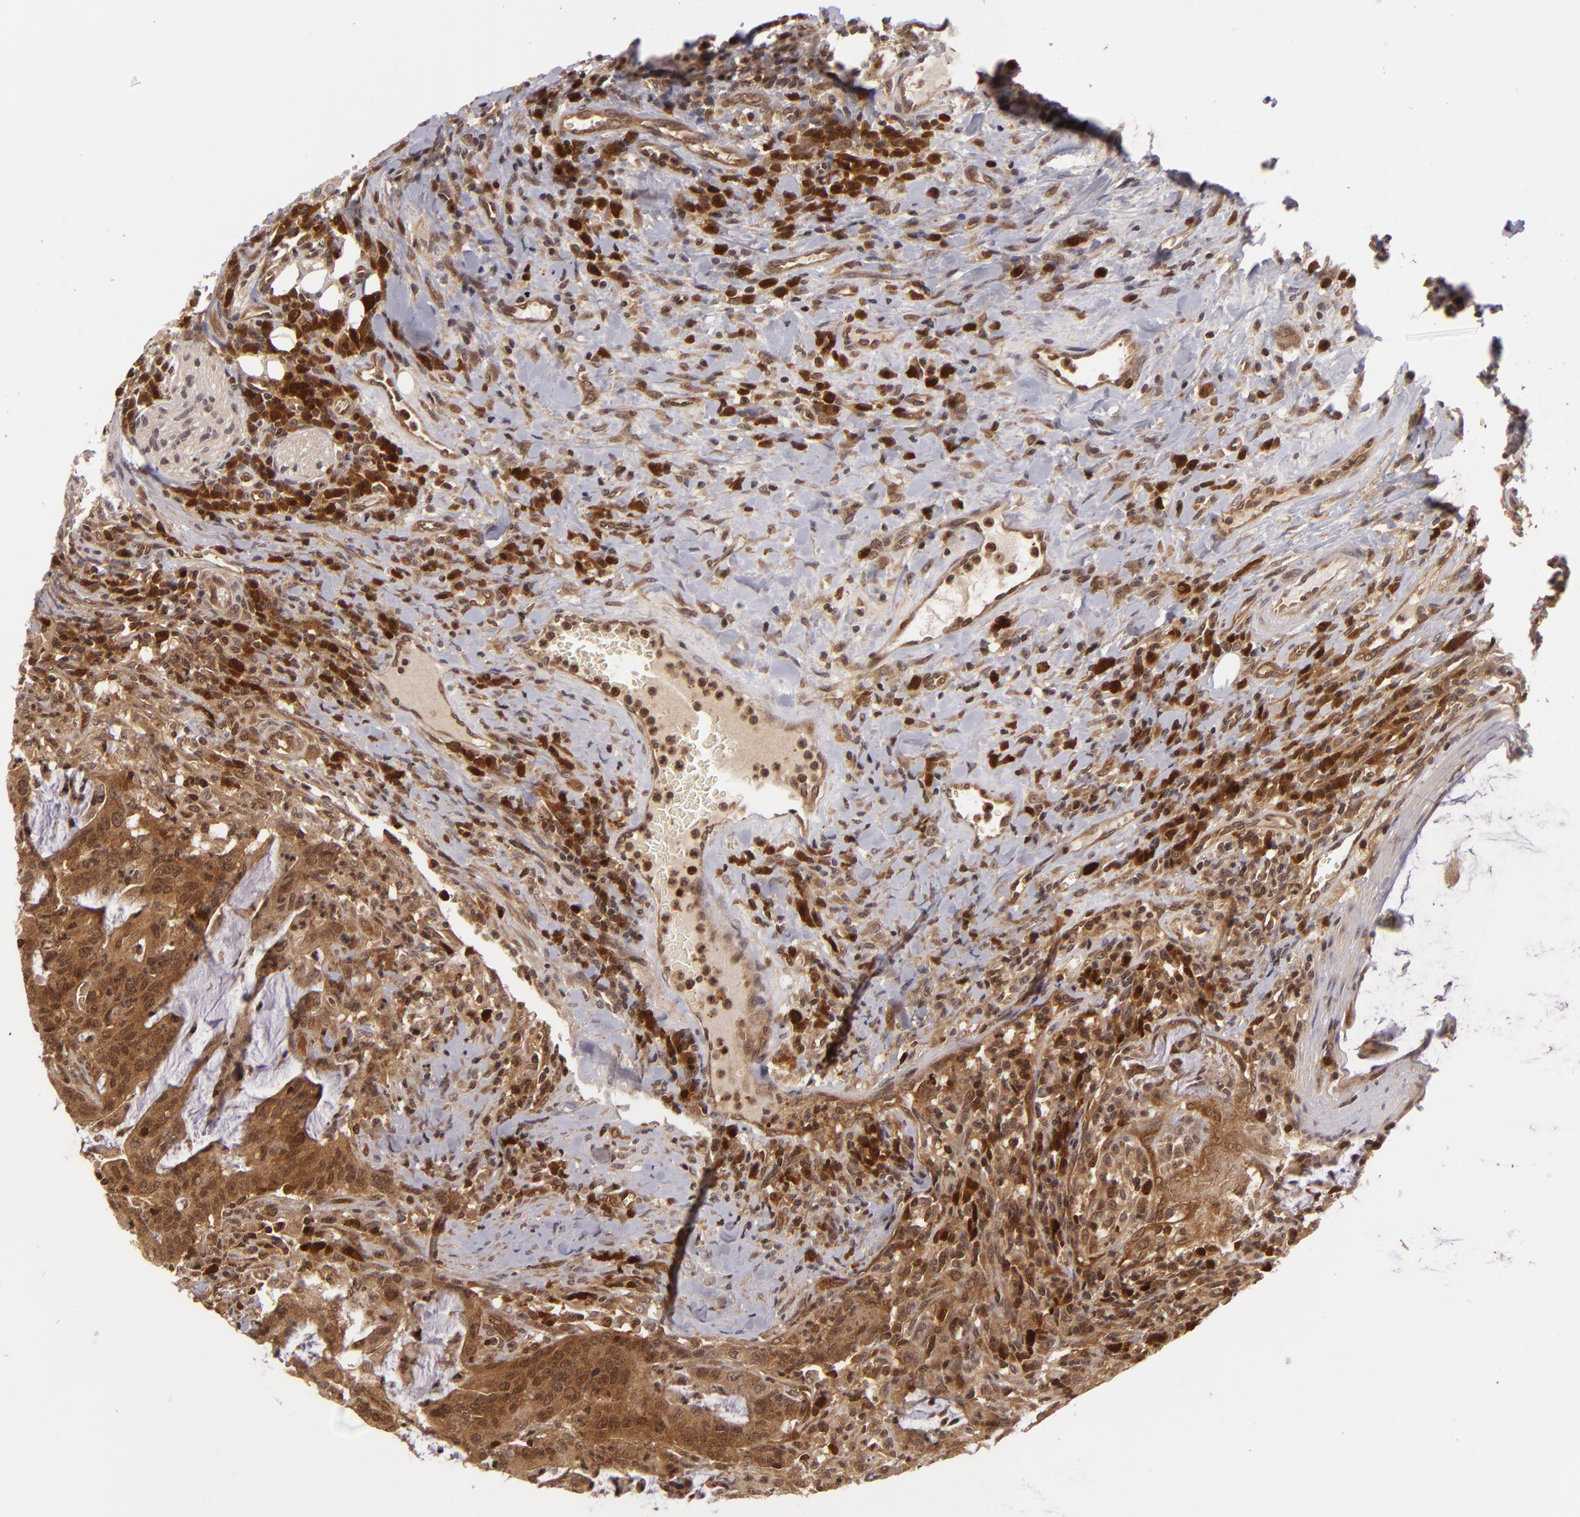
{"staining": {"intensity": "strong", "quantity": ">75%", "location": "cytoplasmic/membranous,nuclear"}, "tissue": "colorectal cancer", "cell_type": "Tumor cells", "image_type": "cancer", "snomed": [{"axis": "morphology", "description": "Adenocarcinoma, NOS"}, {"axis": "topography", "description": "Colon"}], "caption": "An image of colorectal adenocarcinoma stained for a protein exhibits strong cytoplasmic/membranous and nuclear brown staining in tumor cells.", "gene": "ZBTB33", "patient": {"sex": "male", "age": 54}}